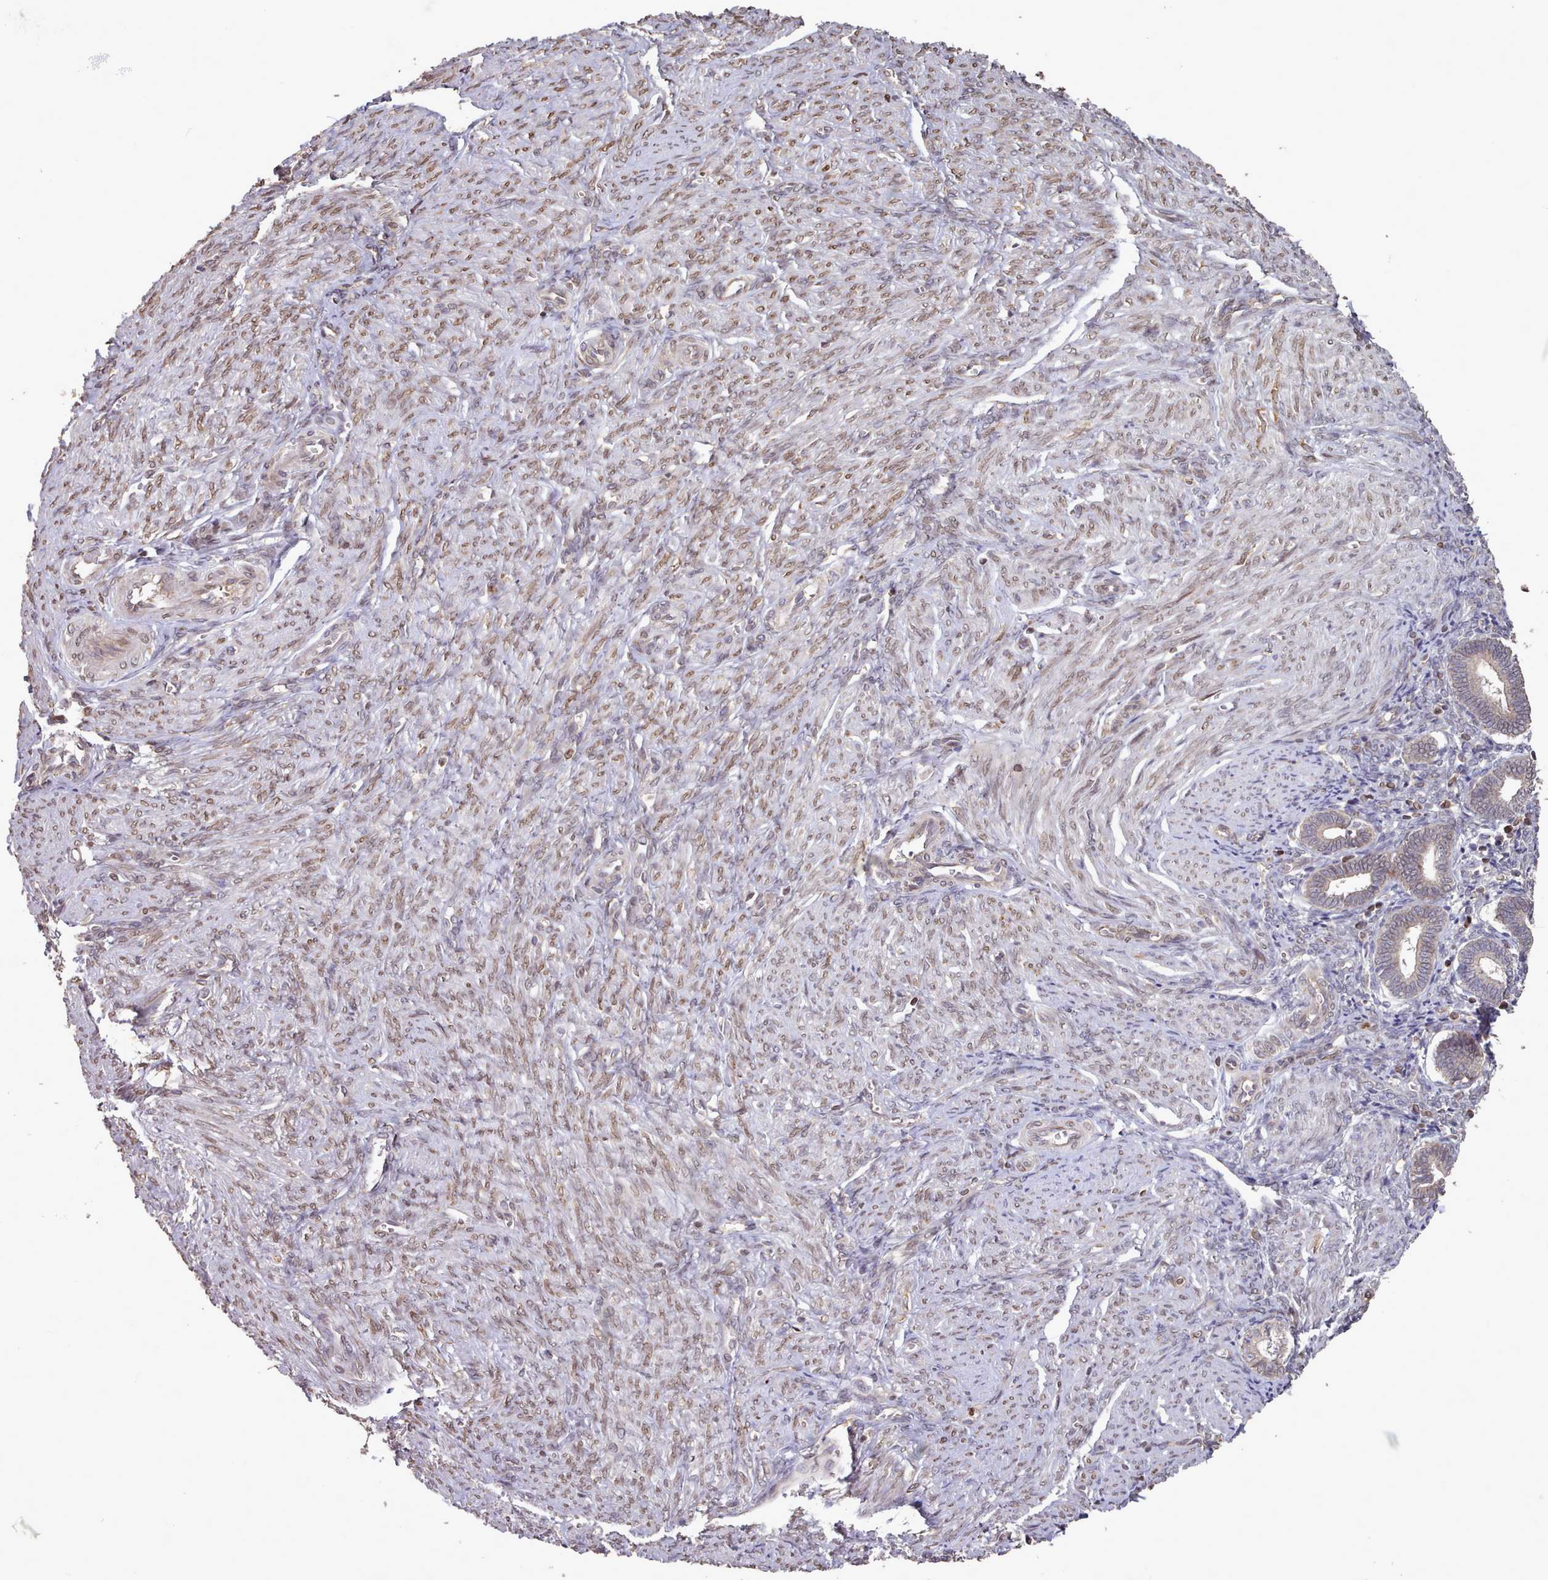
{"staining": {"intensity": "negative", "quantity": "none", "location": "none"}, "tissue": "endometrium", "cell_type": "Cells in endometrial stroma", "image_type": "normal", "snomed": [{"axis": "morphology", "description": "Normal tissue, NOS"}, {"axis": "topography", "description": "Other"}, {"axis": "topography", "description": "Endometrium"}], "caption": "IHC histopathology image of unremarkable human endometrium stained for a protein (brown), which shows no expression in cells in endometrial stroma. (Immunohistochemistry (ihc), brightfield microscopy, high magnification).", "gene": "TOR1AIP1", "patient": {"sex": "female", "age": 44}}